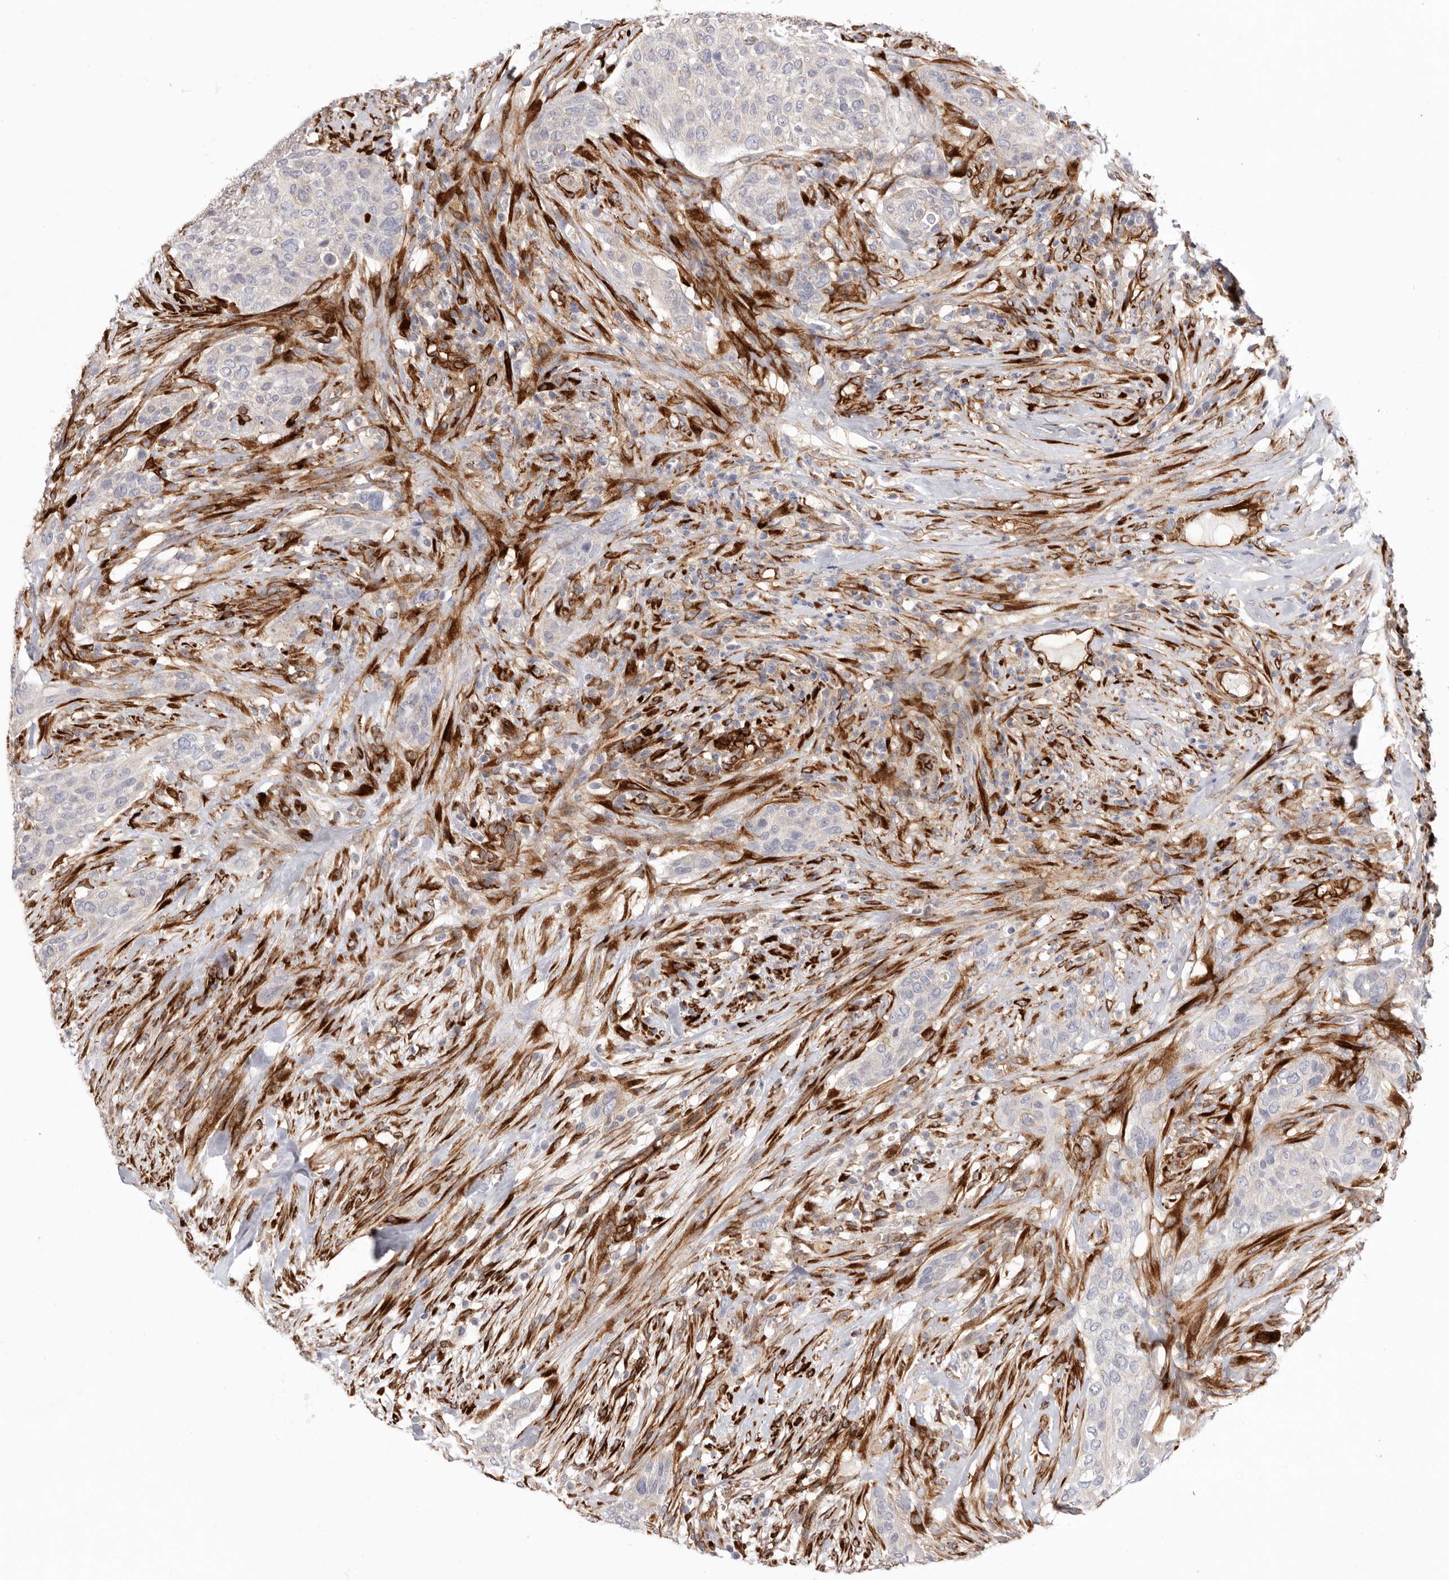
{"staining": {"intensity": "negative", "quantity": "none", "location": "none"}, "tissue": "urothelial cancer", "cell_type": "Tumor cells", "image_type": "cancer", "snomed": [{"axis": "morphology", "description": "Urothelial carcinoma, High grade"}, {"axis": "topography", "description": "Urinary bladder"}], "caption": "This is a image of IHC staining of urothelial carcinoma (high-grade), which shows no staining in tumor cells.", "gene": "LRRC66", "patient": {"sex": "male", "age": 35}}